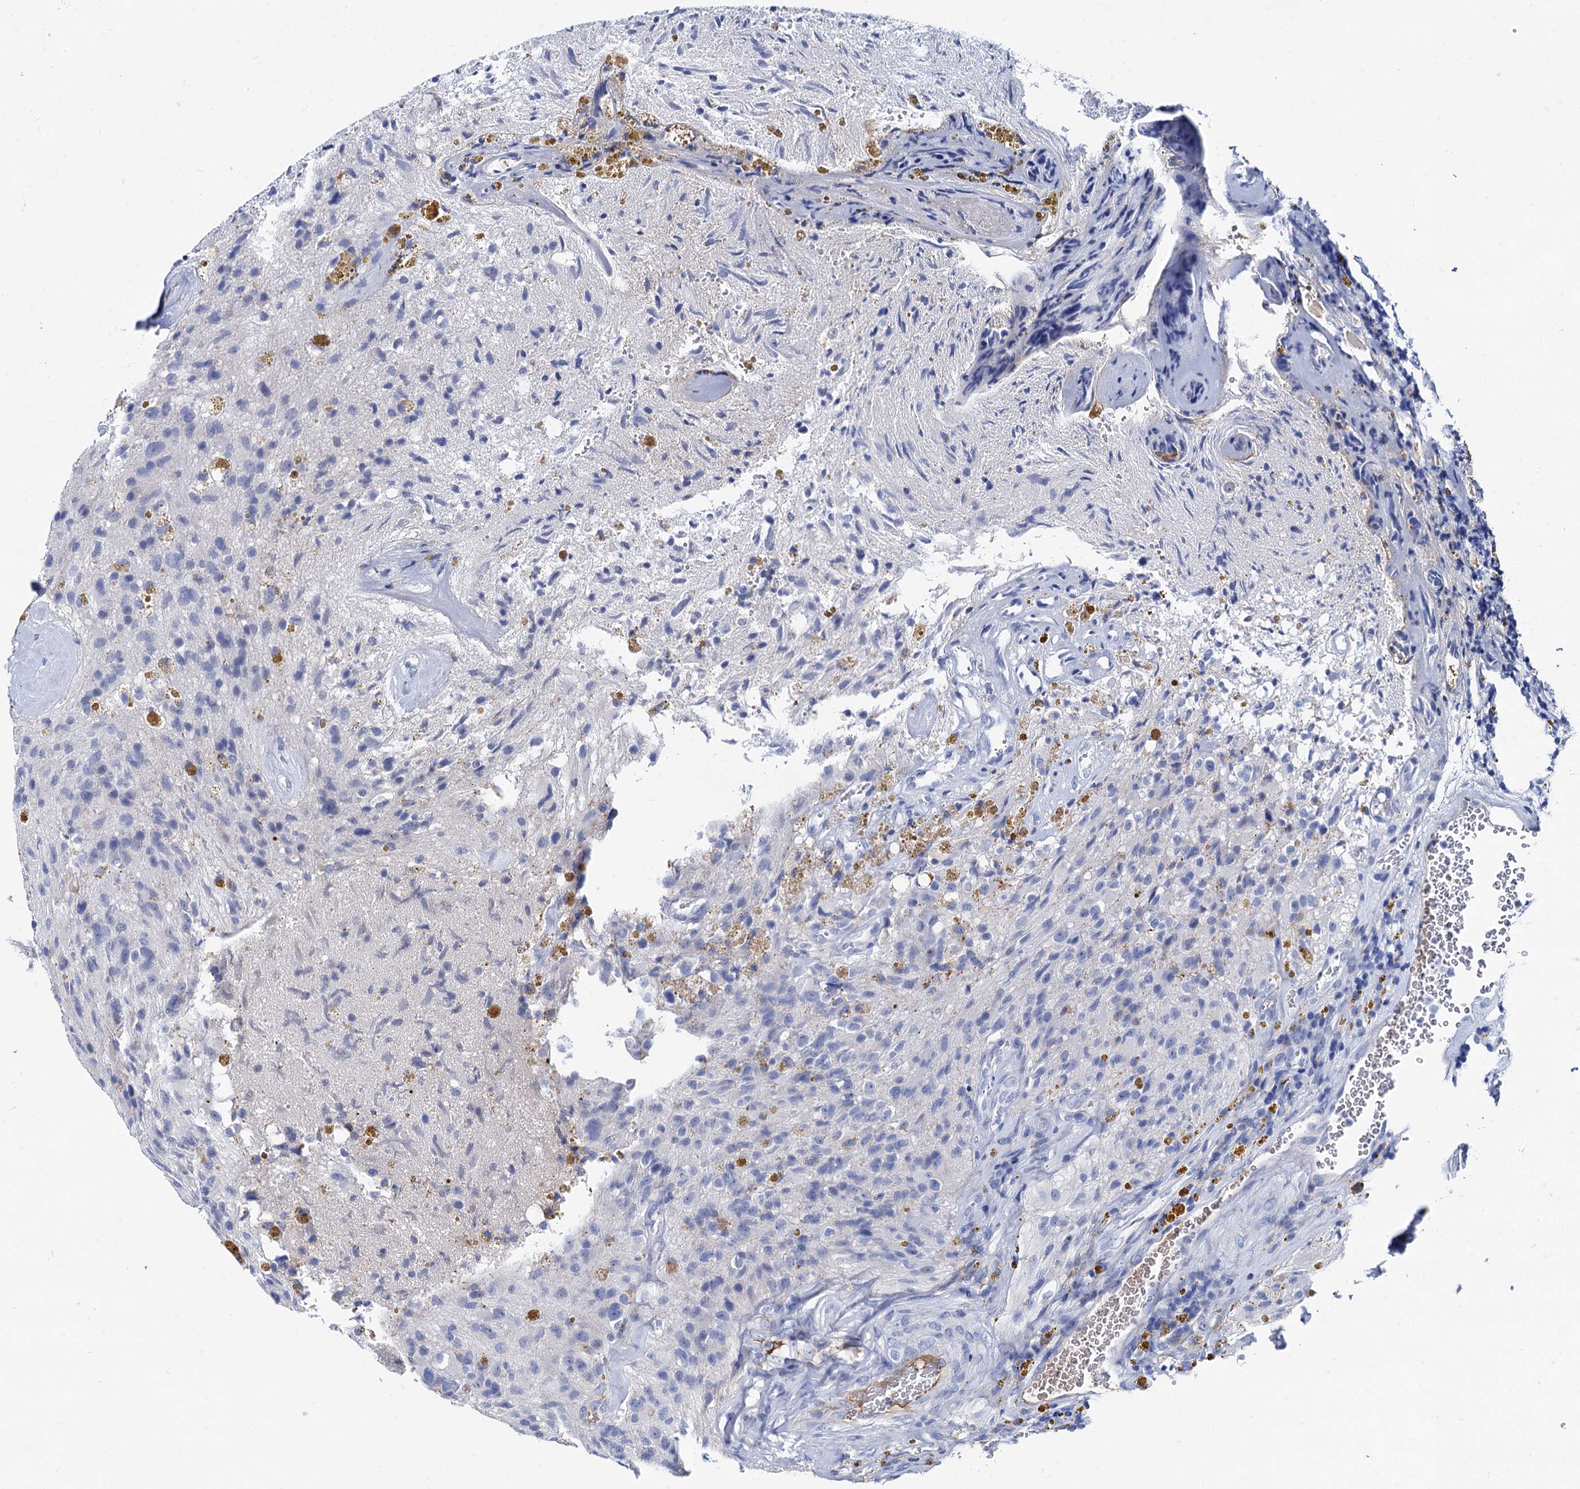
{"staining": {"intensity": "negative", "quantity": "none", "location": "none"}, "tissue": "glioma", "cell_type": "Tumor cells", "image_type": "cancer", "snomed": [{"axis": "morphology", "description": "Glioma, malignant, High grade"}, {"axis": "topography", "description": "Brain"}], "caption": "High power microscopy micrograph of an immunohistochemistry (IHC) histopathology image of glioma, revealing no significant staining in tumor cells.", "gene": "TMEM72", "patient": {"sex": "male", "age": 69}}